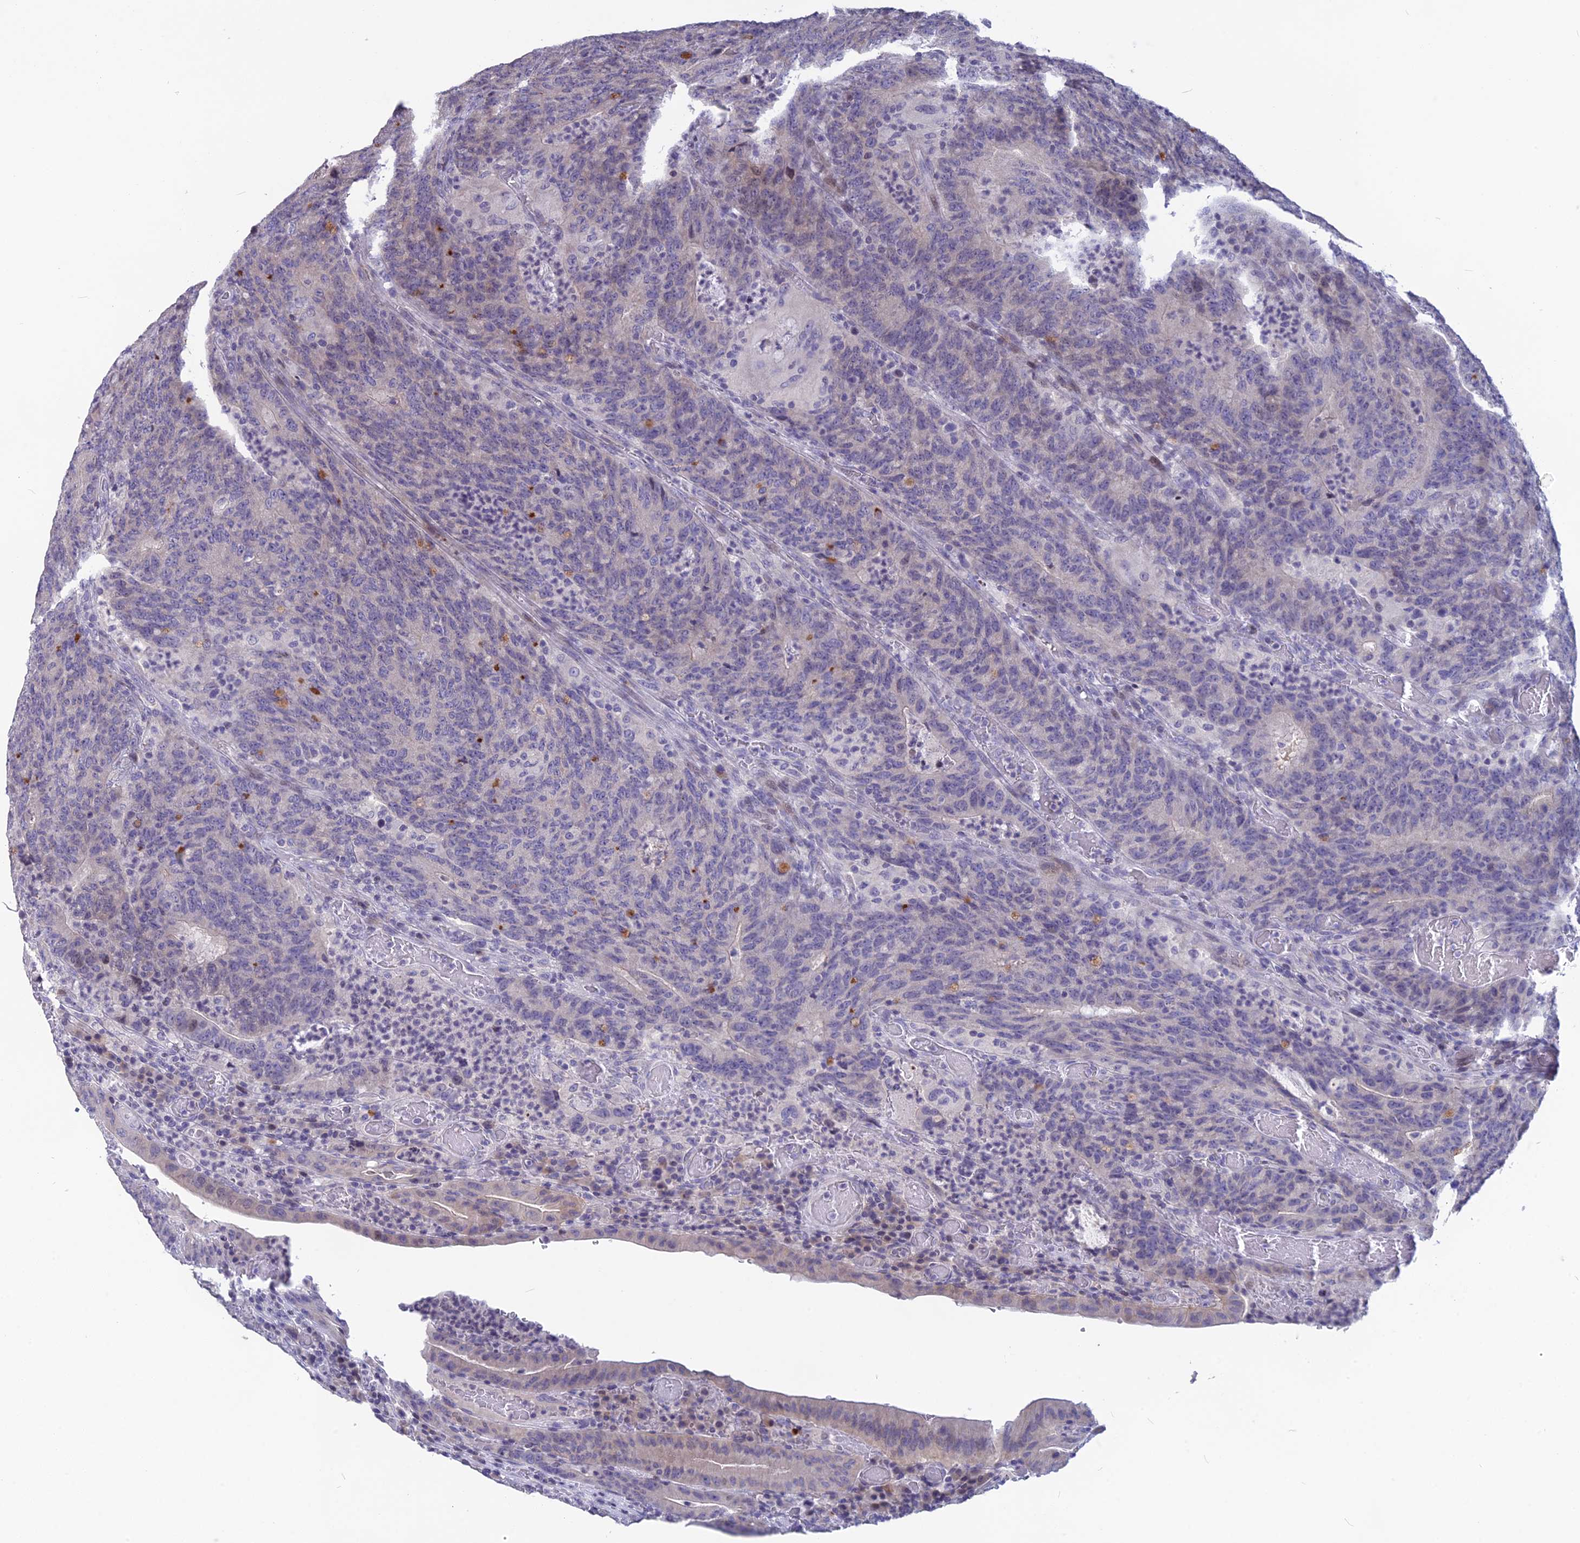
{"staining": {"intensity": "negative", "quantity": "none", "location": "none"}, "tissue": "colorectal cancer", "cell_type": "Tumor cells", "image_type": "cancer", "snomed": [{"axis": "morphology", "description": "Normal tissue, NOS"}, {"axis": "morphology", "description": "Adenocarcinoma, NOS"}, {"axis": "topography", "description": "Colon"}], "caption": "Tumor cells are negative for protein expression in human adenocarcinoma (colorectal).", "gene": "TMEM134", "patient": {"sex": "female", "age": 75}}